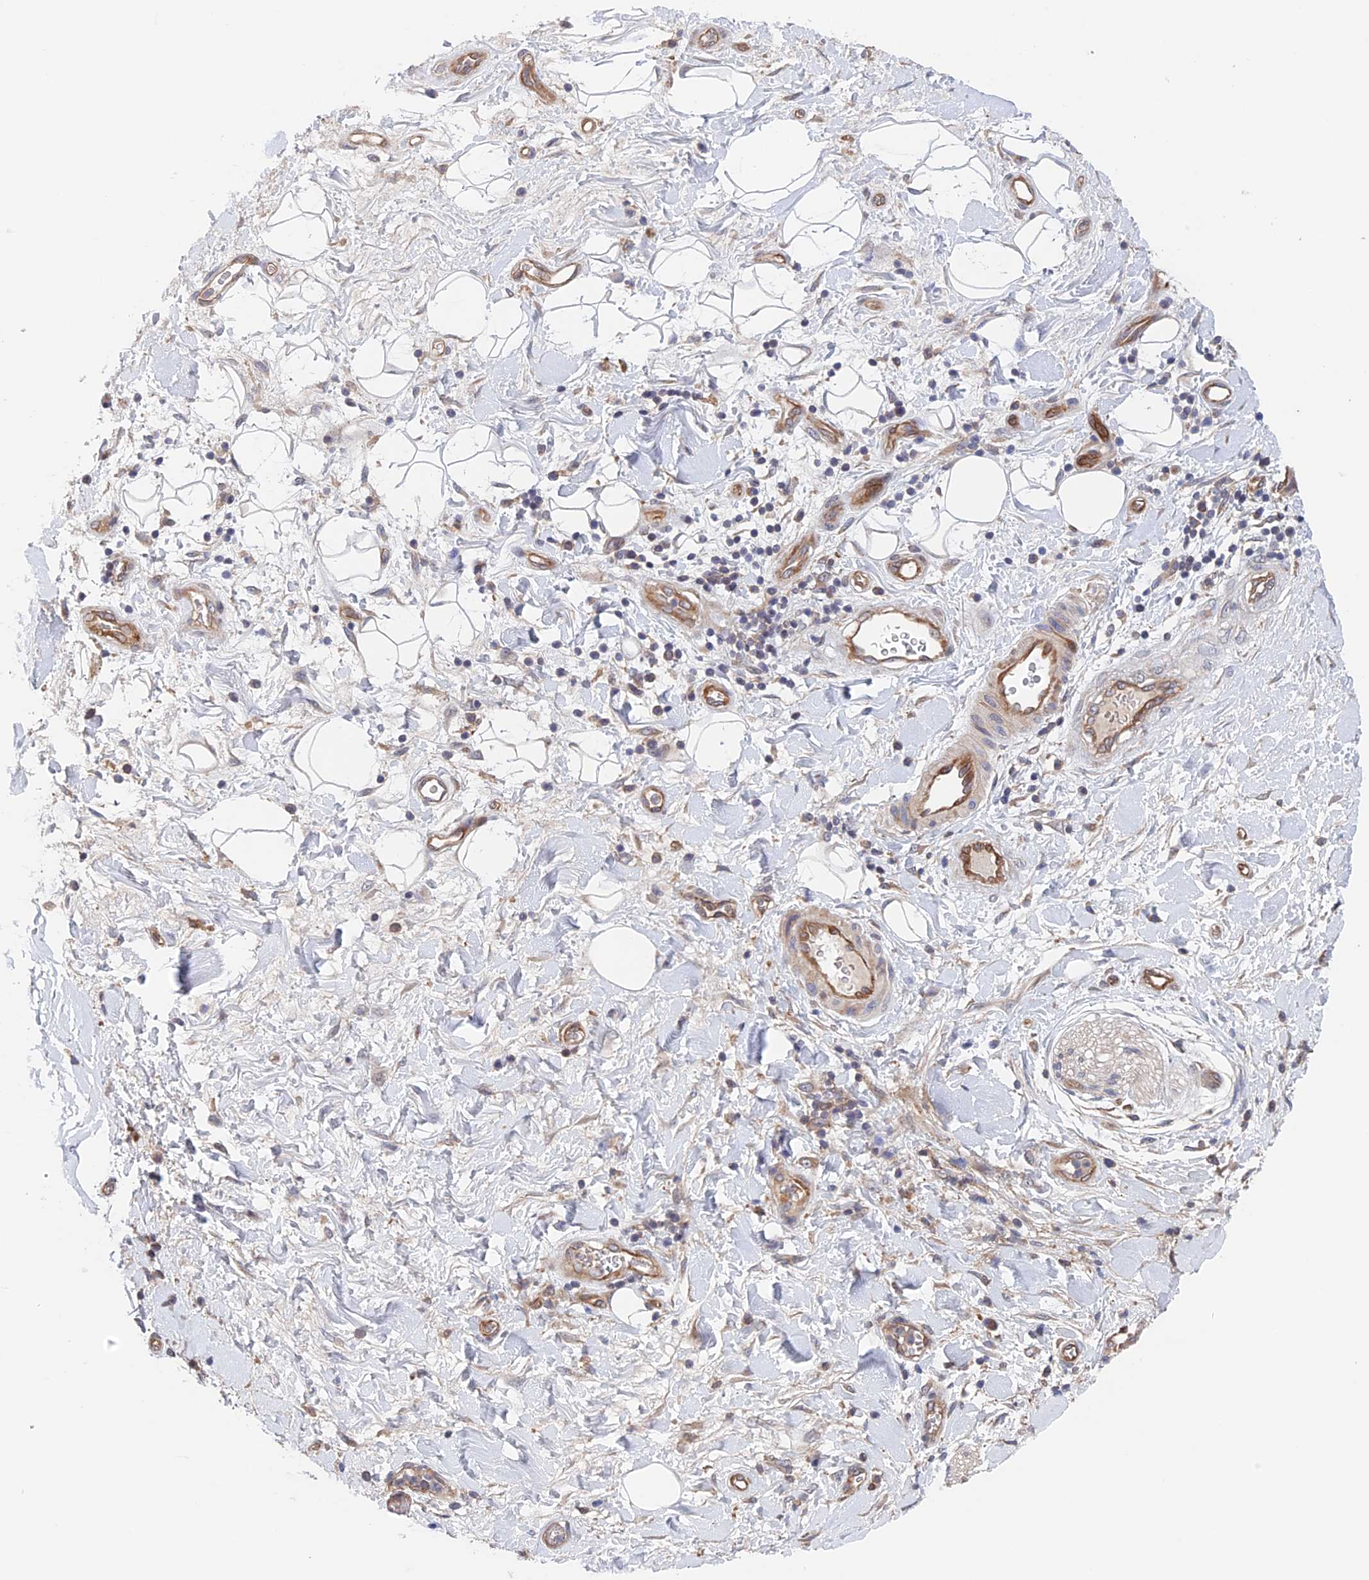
{"staining": {"intensity": "negative", "quantity": "none", "location": "none"}, "tissue": "adipose tissue", "cell_type": "Adipocytes", "image_type": "normal", "snomed": [{"axis": "morphology", "description": "Normal tissue, NOS"}, {"axis": "morphology", "description": "Adenocarcinoma, NOS"}, {"axis": "topography", "description": "Pancreas"}, {"axis": "topography", "description": "Peripheral nerve tissue"}], "caption": "Immunohistochemistry (IHC) histopathology image of normal adipose tissue: human adipose tissue stained with DAB reveals no significant protein expression in adipocytes.", "gene": "NUDT16L1", "patient": {"sex": "male", "age": 59}}